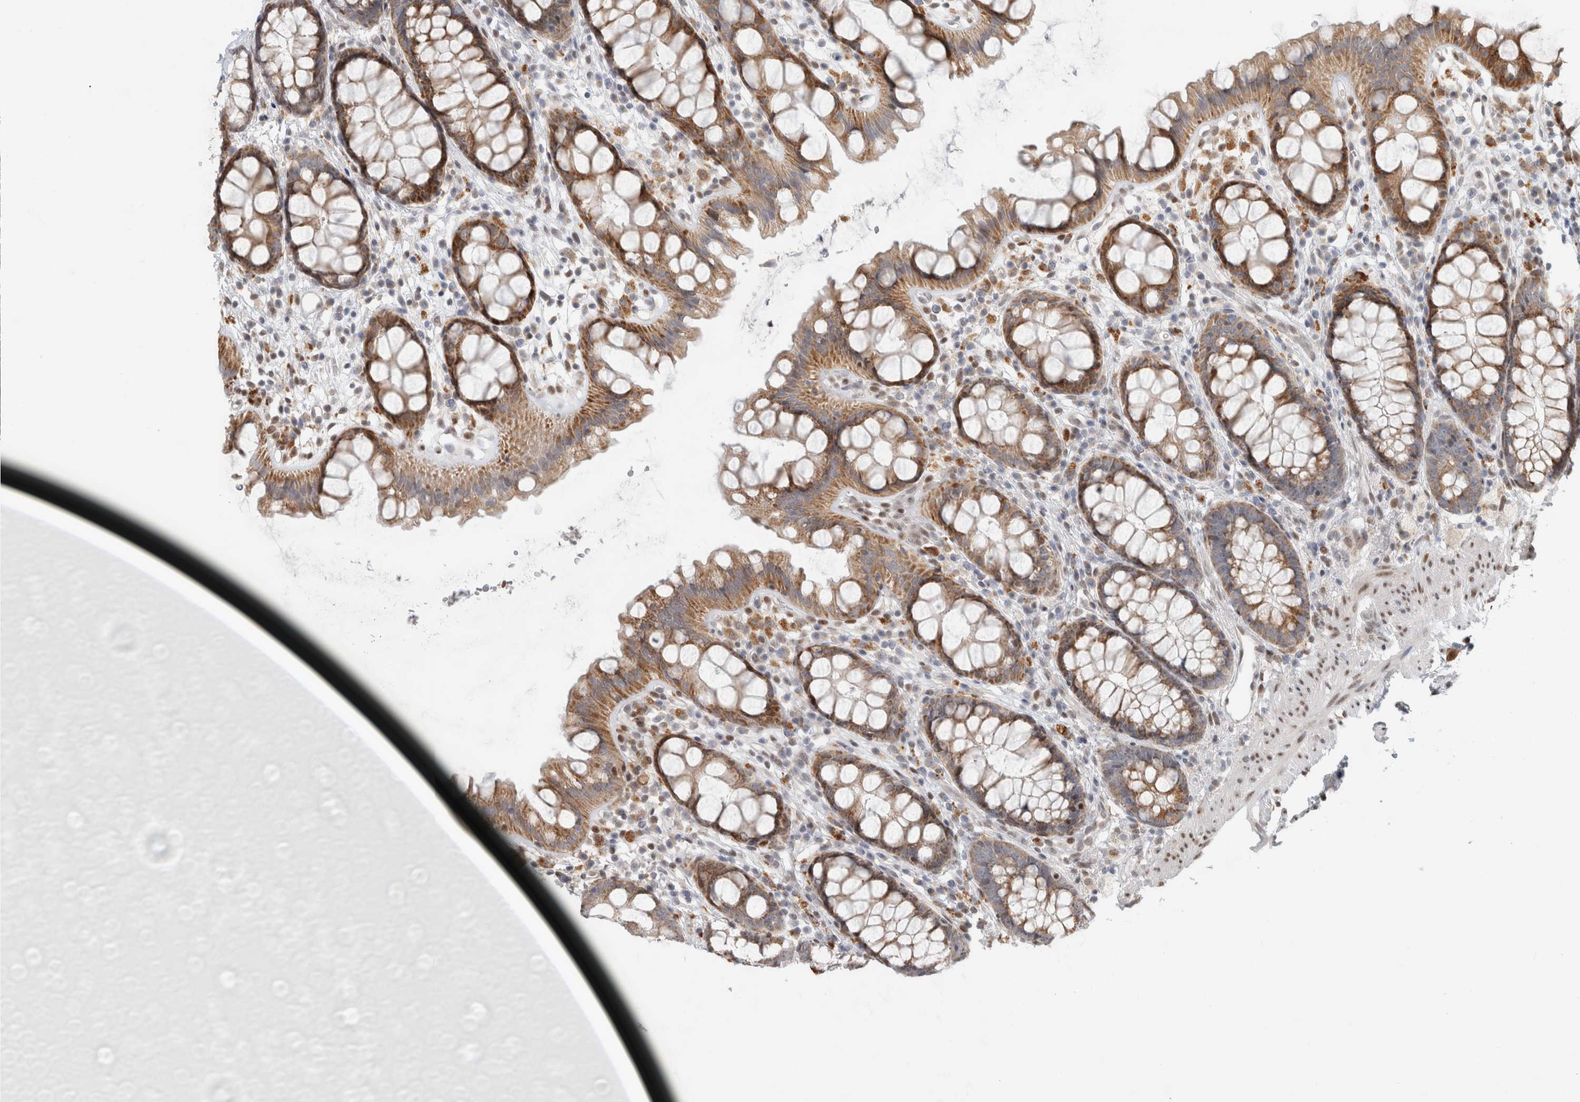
{"staining": {"intensity": "moderate", "quantity": ">75%", "location": "cytoplasmic/membranous"}, "tissue": "rectum", "cell_type": "Glandular cells", "image_type": "normal", "snomed": [{"axis": "morphology", "description": "Normal tissue, NOS"}, {"axis": "topography", "description": "Rectum"}], "caption": "This photomicrograph displays unremarkable rectum stained with immunohistochemistry to label a protein in brown. The cytoplasmic/membranous of glandular cells show moderate positivity for the protein. Nuclei are counter-stained blue.", "gene": "NAB2", "patient": {"sex": "female", "age": 65}}